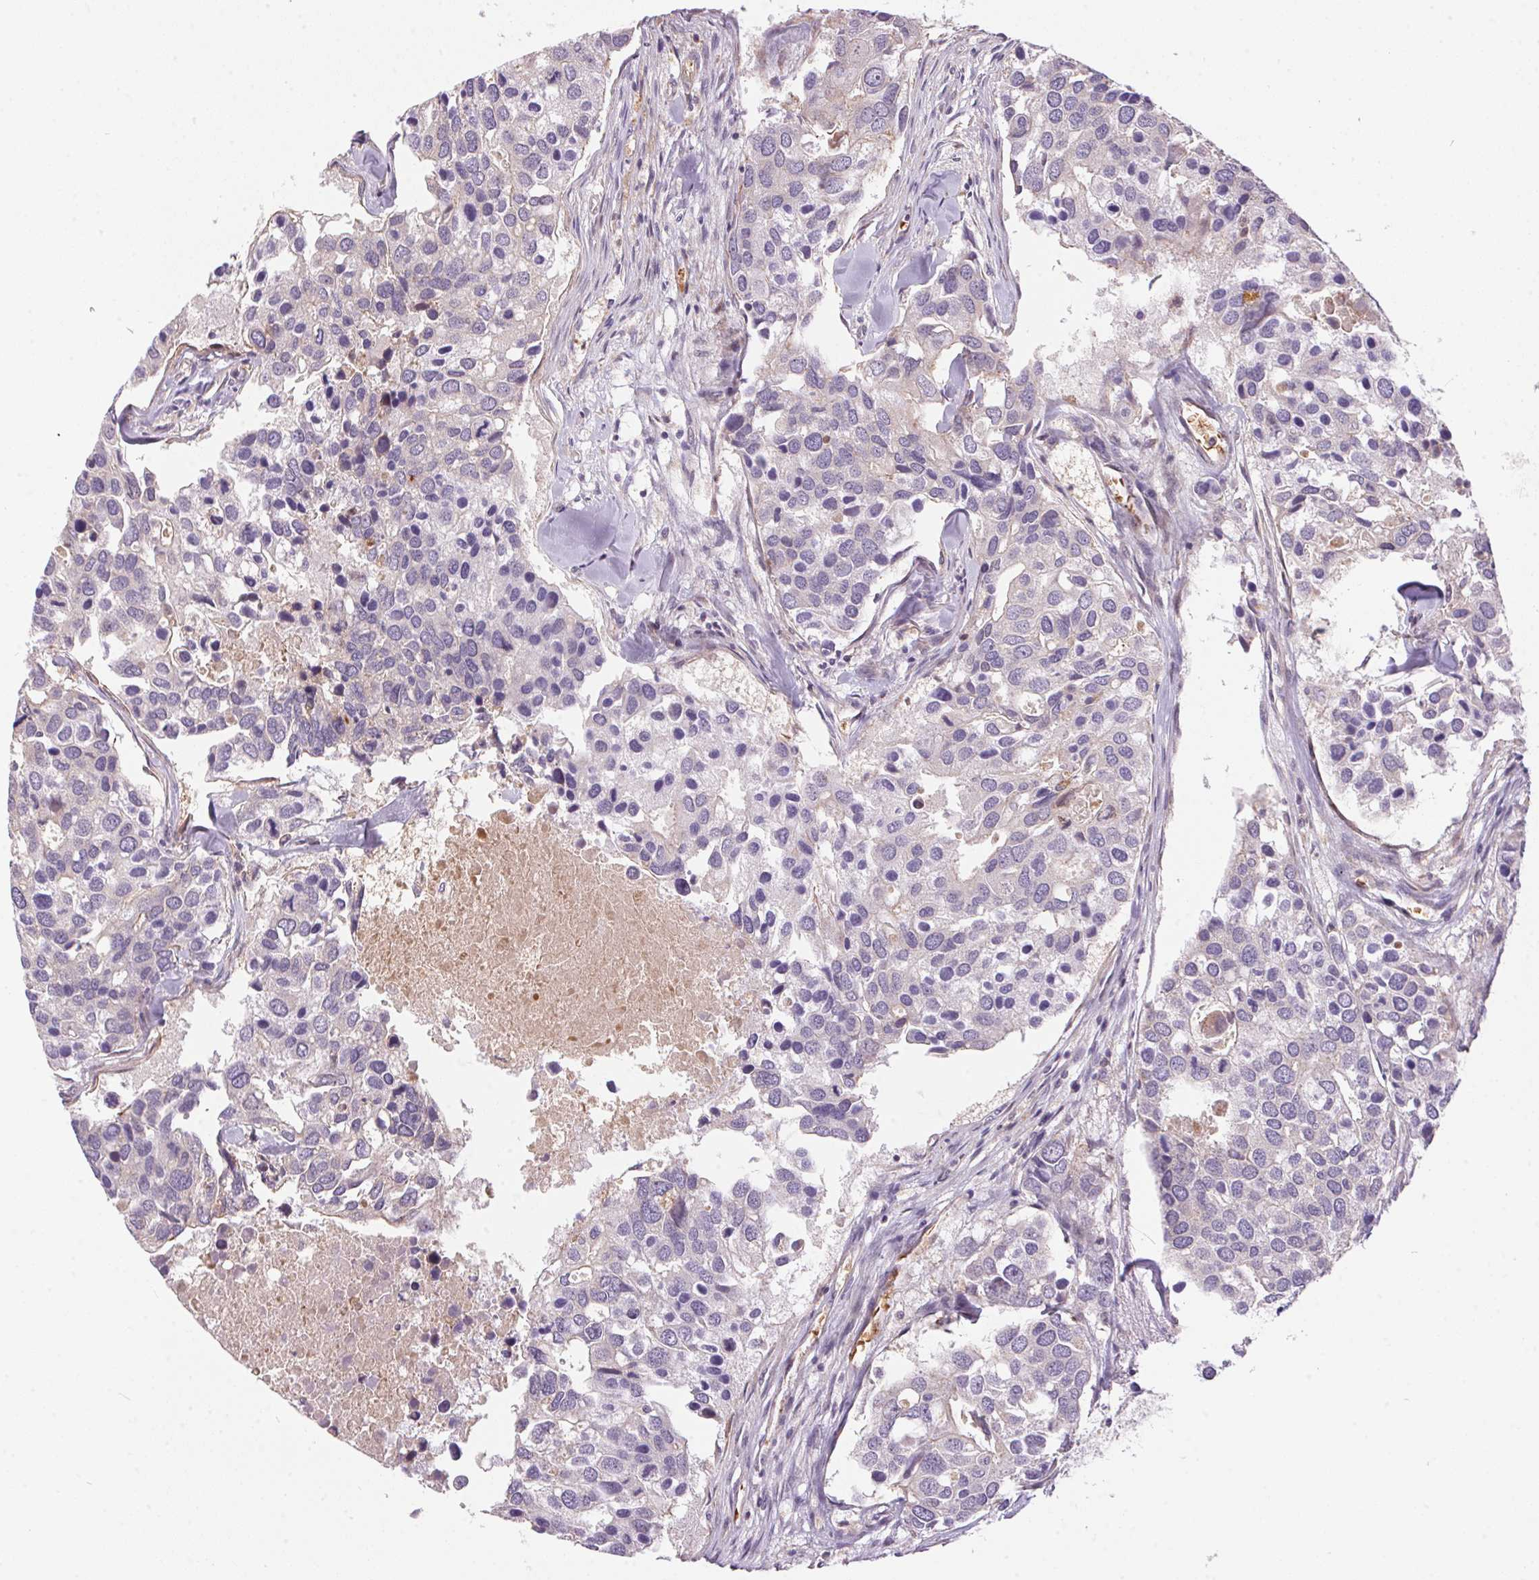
{"staining": {"intensity": "negative", "quantity": "none", "location": "none"}, "tissue": "breast cancer", "cell_type": "Tumor cells", "image_type": "cancer", "snomed": [{"axis": "morphology", "description": "Duct carcinoma"}, {"axis": "topography", "description": "Breast"}], "caption": "Breast cancer (invasive ductal carcinoma) stained for a protein using immunohistochemistry (IHC) reveals no staining tumor cells.", "gene": "UNC13B", "patient": {"sex": "female", "age": 83}}